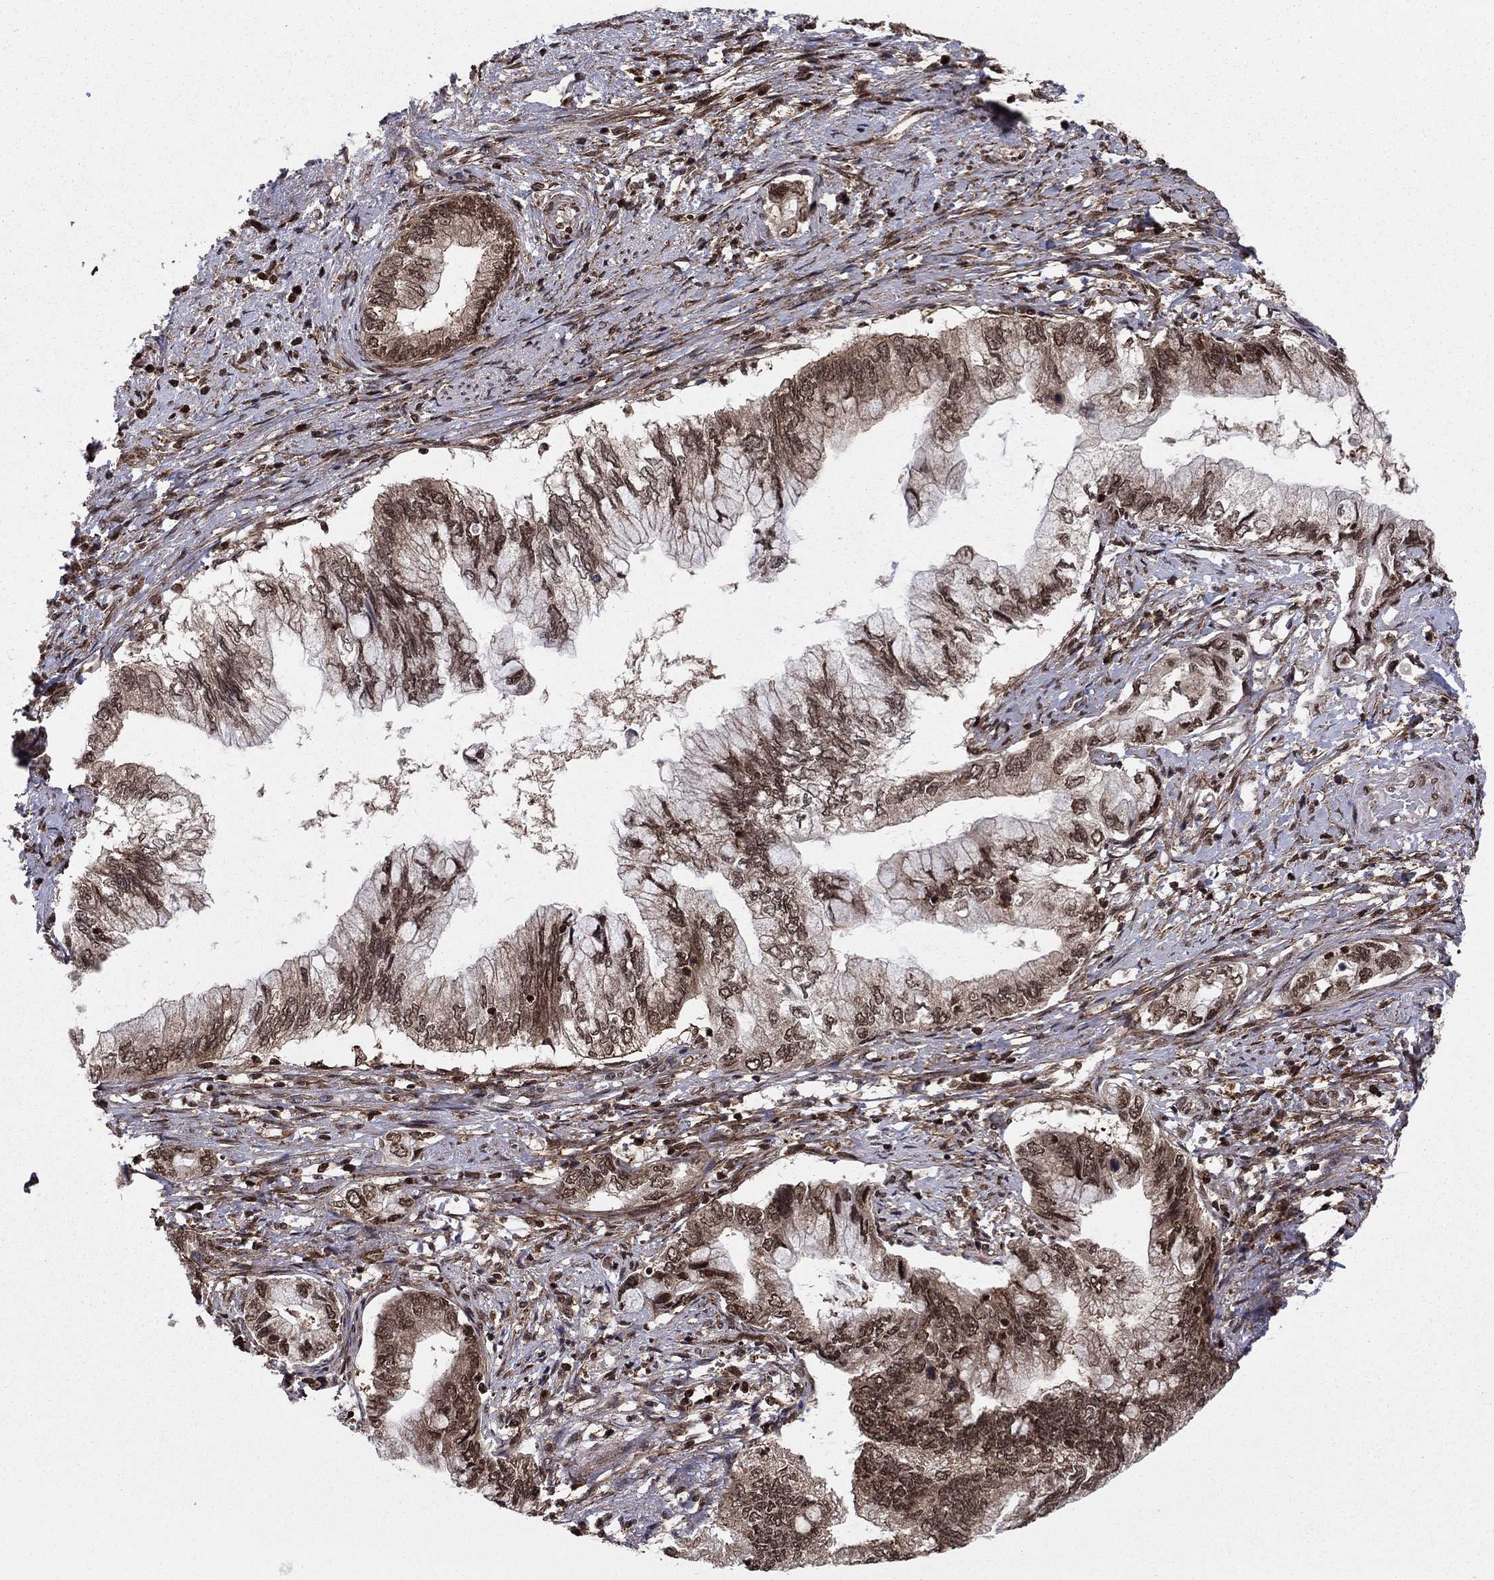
{"staining": {"intensity": "moderate", "quantity": "25%-75%", "location": "cytoplasmic/membranous,nuclear"}, "tissue": "pancreatic cancer", "cell_type": "Tumor cells", "image_type": "cancer", "snomed": [{"axis": "morphology", "description": "Adenocarcinoma, NOS"}, {"axis": "topography", "description": "Pancreas"}], "caption": "This histopathology image displays immunohistochemistry (IHC) staining of adenocarcinoma (pancreatic), with medium moderate cytoplasmic/membranous and nuclear staining in about 25%-75% of tumor cells.", "gene": "SSX2IP", "patient": {"sex": "female", "age": 73}}